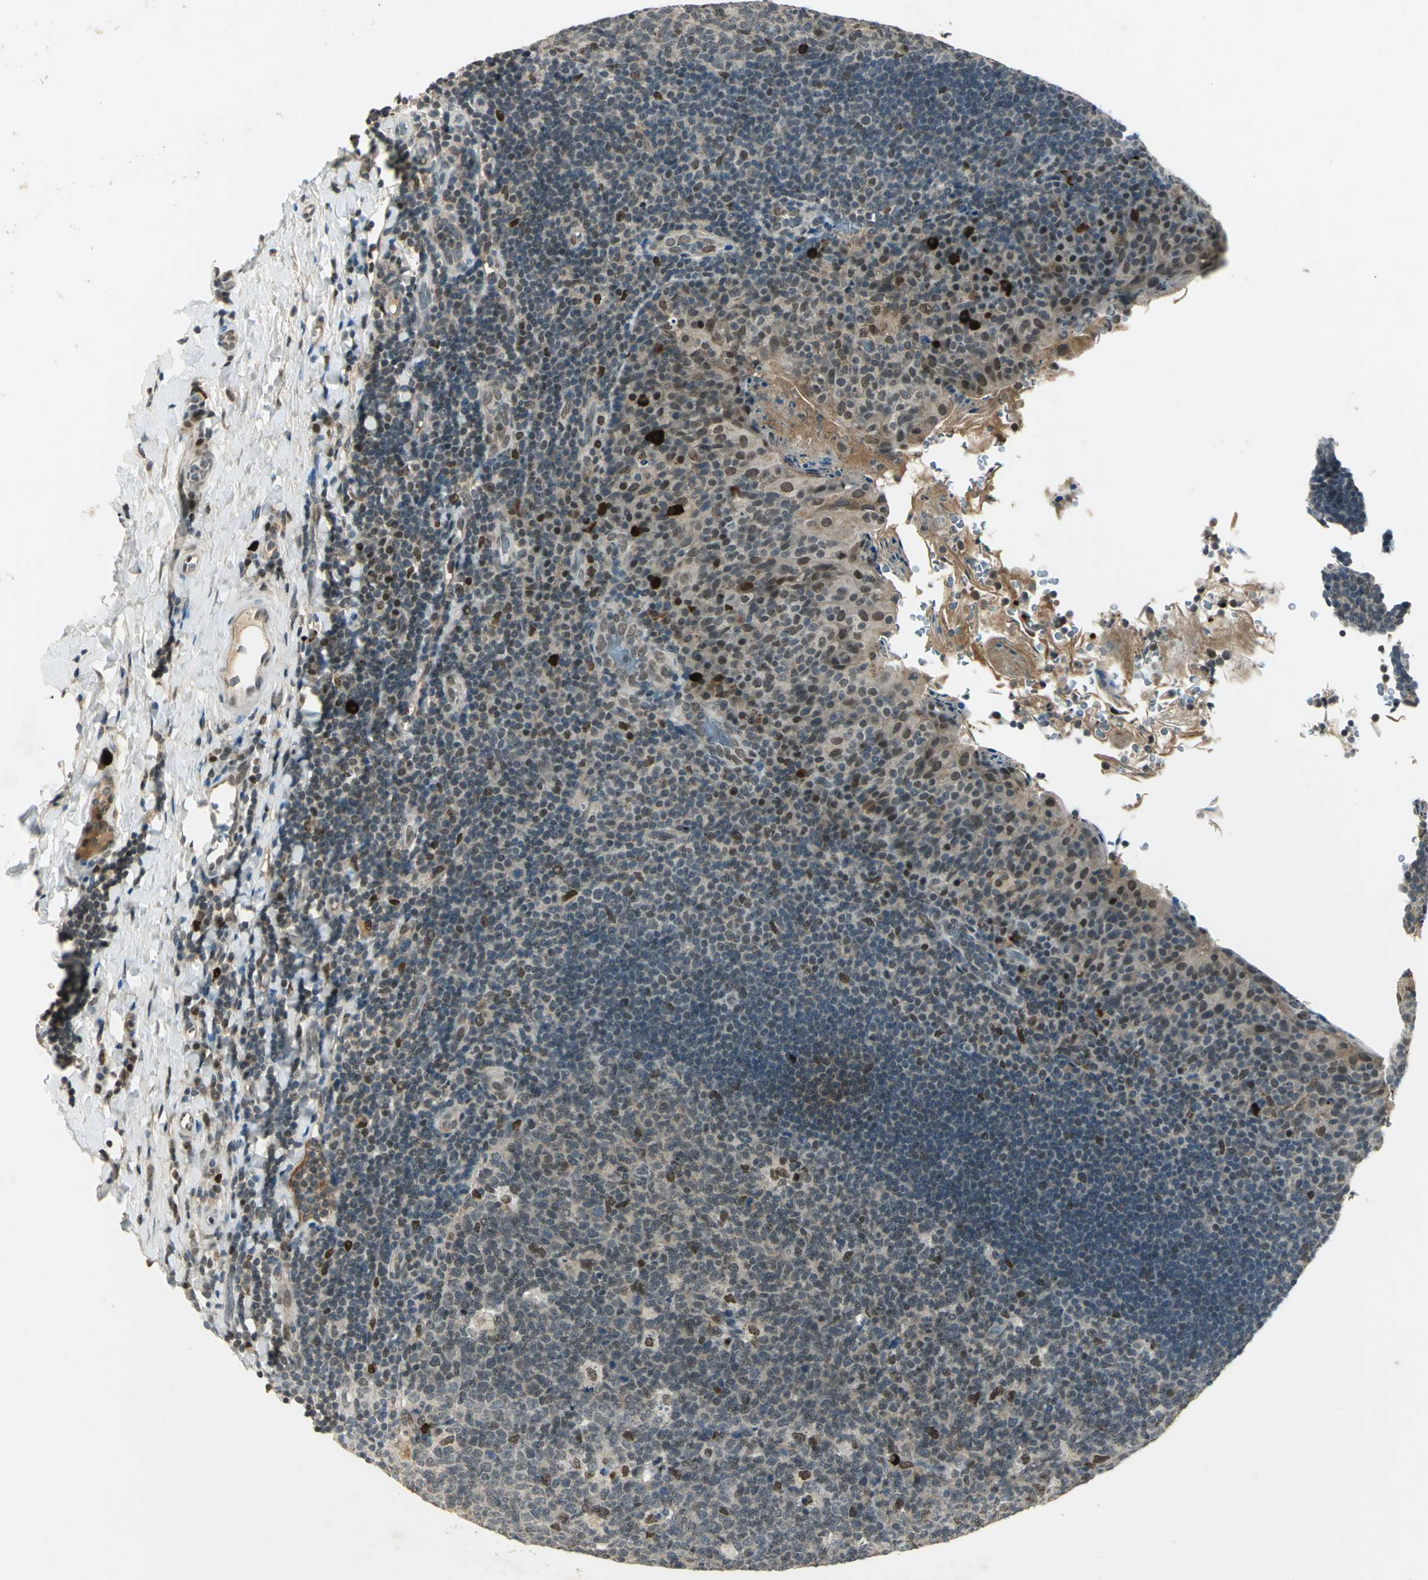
{"staining": {"intensity": "moderate", "quantity": "25%-75%", "location": "nuclear"}, "tissue": "tonsil", "cell_type": "Germinal center cells", "image_type": "normal", "snomed": [{"axis": "morphology", "description": "Normal tissue, NOS"}, {"axis": "topography", "description": "Tonsil"}], "caption": "Immunohistochemistry histopathology image of benign human tonsil stained for a protein (brown), which displays medium levels of moderate nuclear staining in approximately 25%-75% of germinal center cells.", "gene": "RAD17", "patient": {"sex": "male", "age": 17}}